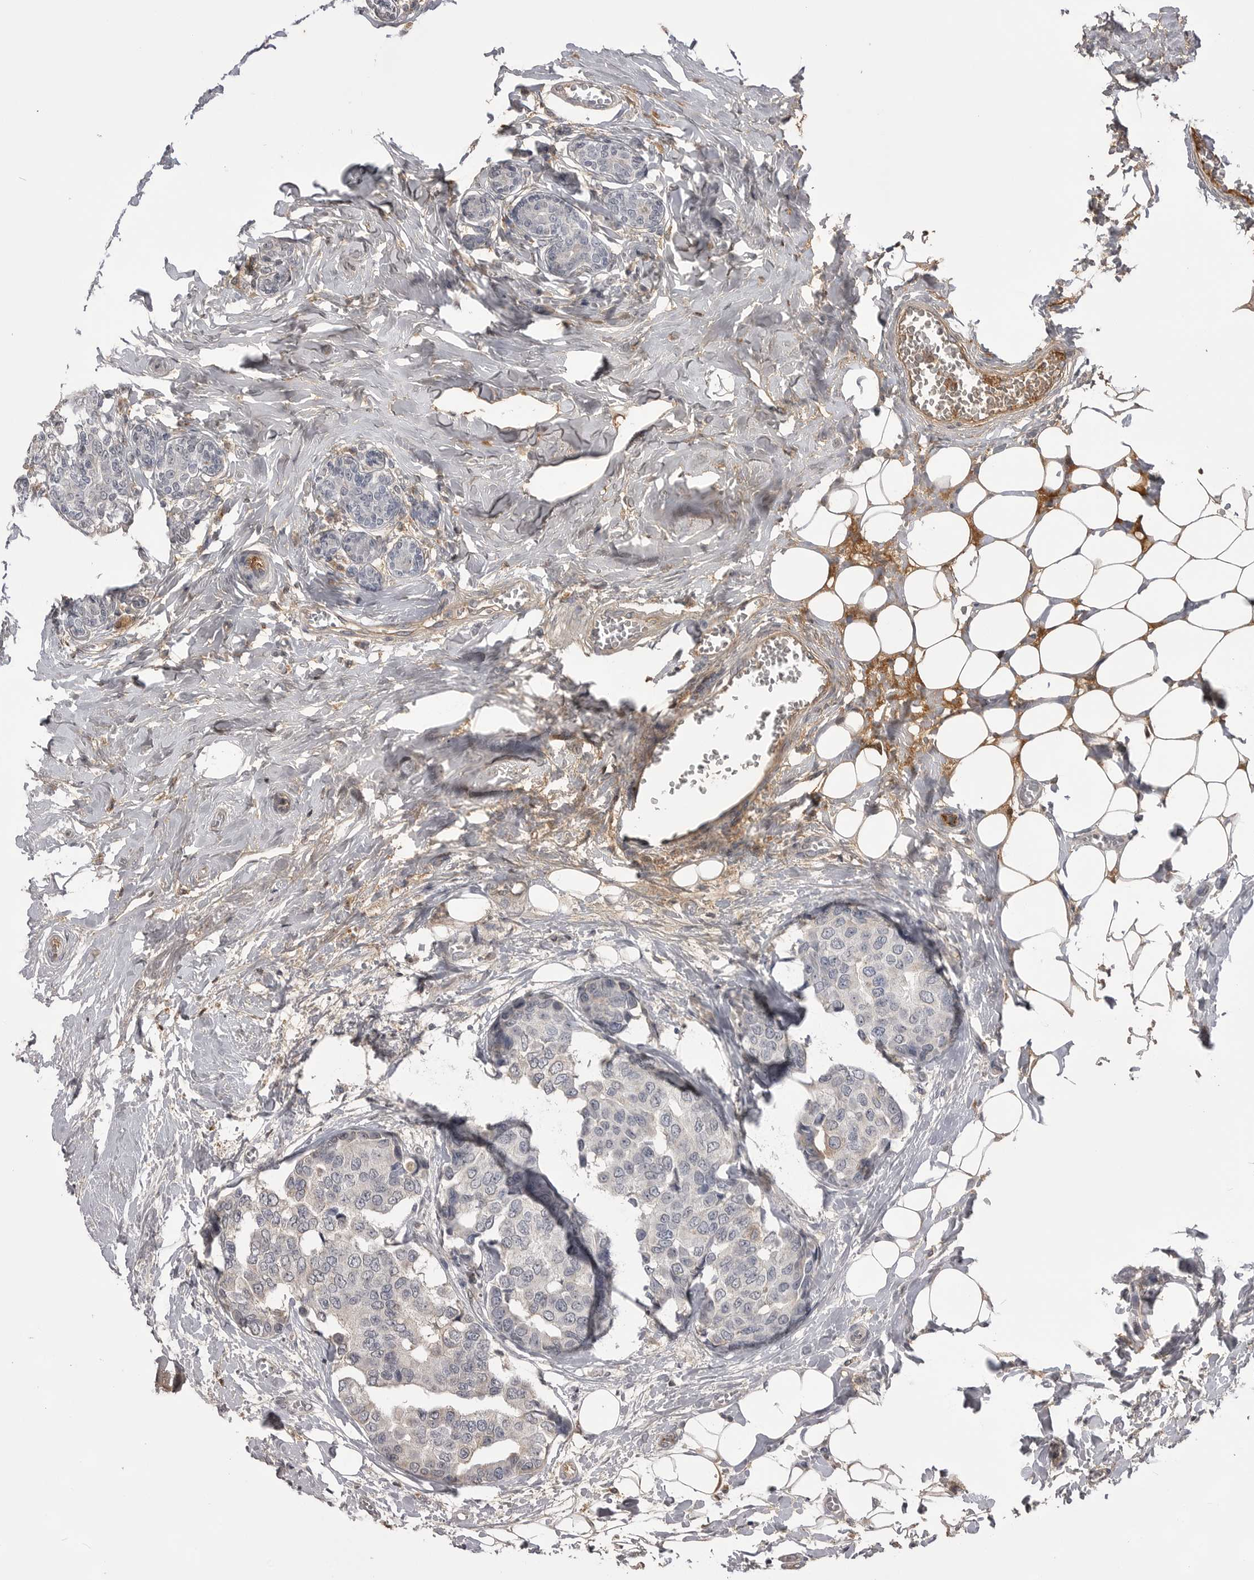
{"staining": {"intensity": "negative", "quantity": "none", "location": "none"}, "tissue": "breast cancer", "cell_type": "Tumor cells", "image_type": "cancer", "snomed": [{"axis": "morphology", "description": "Normal tissue, NOS"}, {"axis": "morphology", "description": "Duct carcinoma"}, {"axis": "topography", "description": "Breast"}], "caption": "High power microscopy histopathology image of an IHC photomicrograph of breast cancer (invasive ductal carcinoma), revealing no significant expression in tumor cells. (DAB (3,3'-diaminobenzidine) immunohistochemistry (IHC) visualized using brightfield microscopy, high magnification).", "gene": "AHSG", "patient": {"sex": "female", "age": 43}}